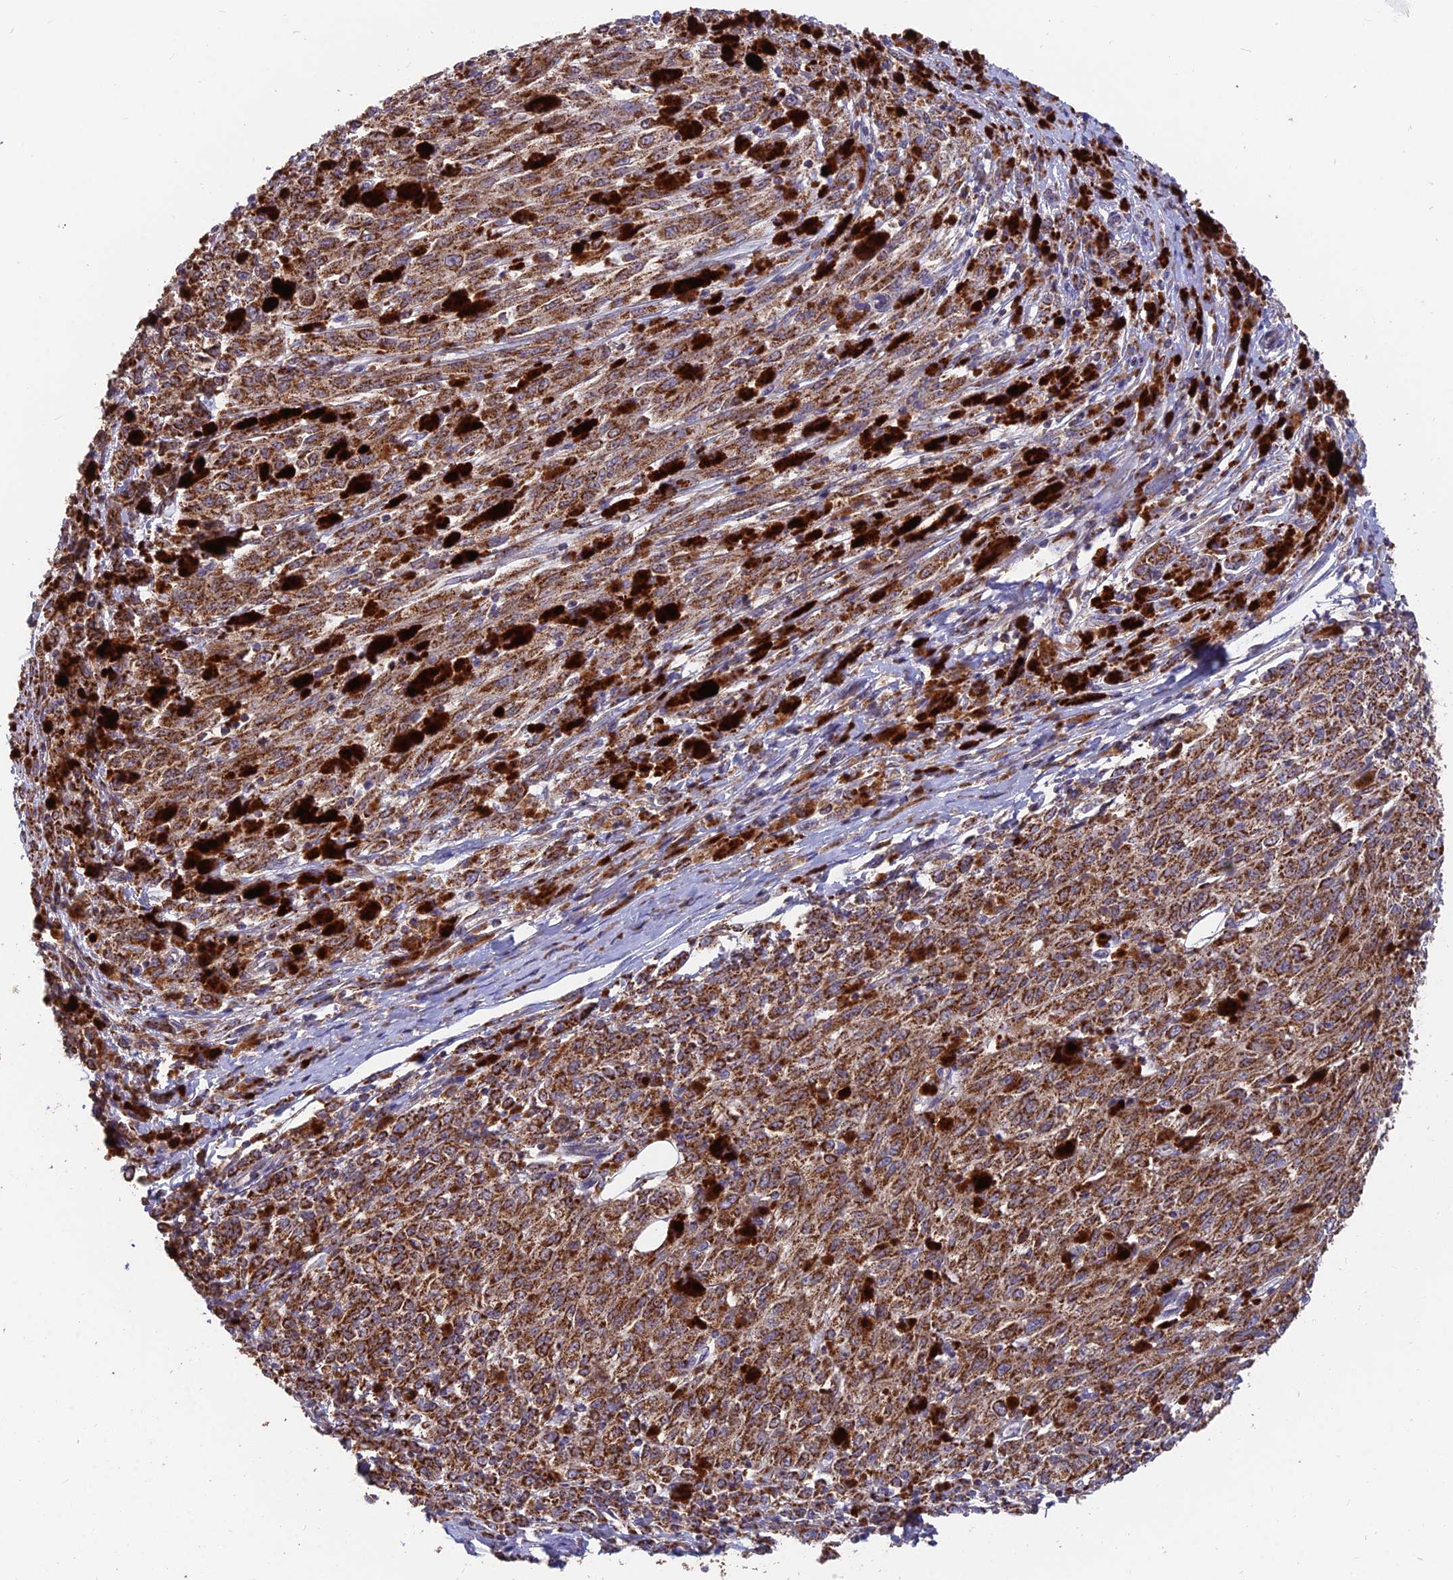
{"staining": {"intensity": "strong", "quantity": ">75%", "location": "cytoplasmic/membranous"}, "tissue": "melanoma", "cell_type": "Tumor cells", "image_type": "cancer", "snomed": [{"axis": "morphology", "description": "Malignant melanoma, NOS"}, {"axis": "topography", "description": "Skin"}], "caption": "Melanoma tissue reveals strong cytoplasmic/membranous expression in about >75% of tumor cells", "gene": "IFT22", "patient": {"sex": "female", "age": 52}}